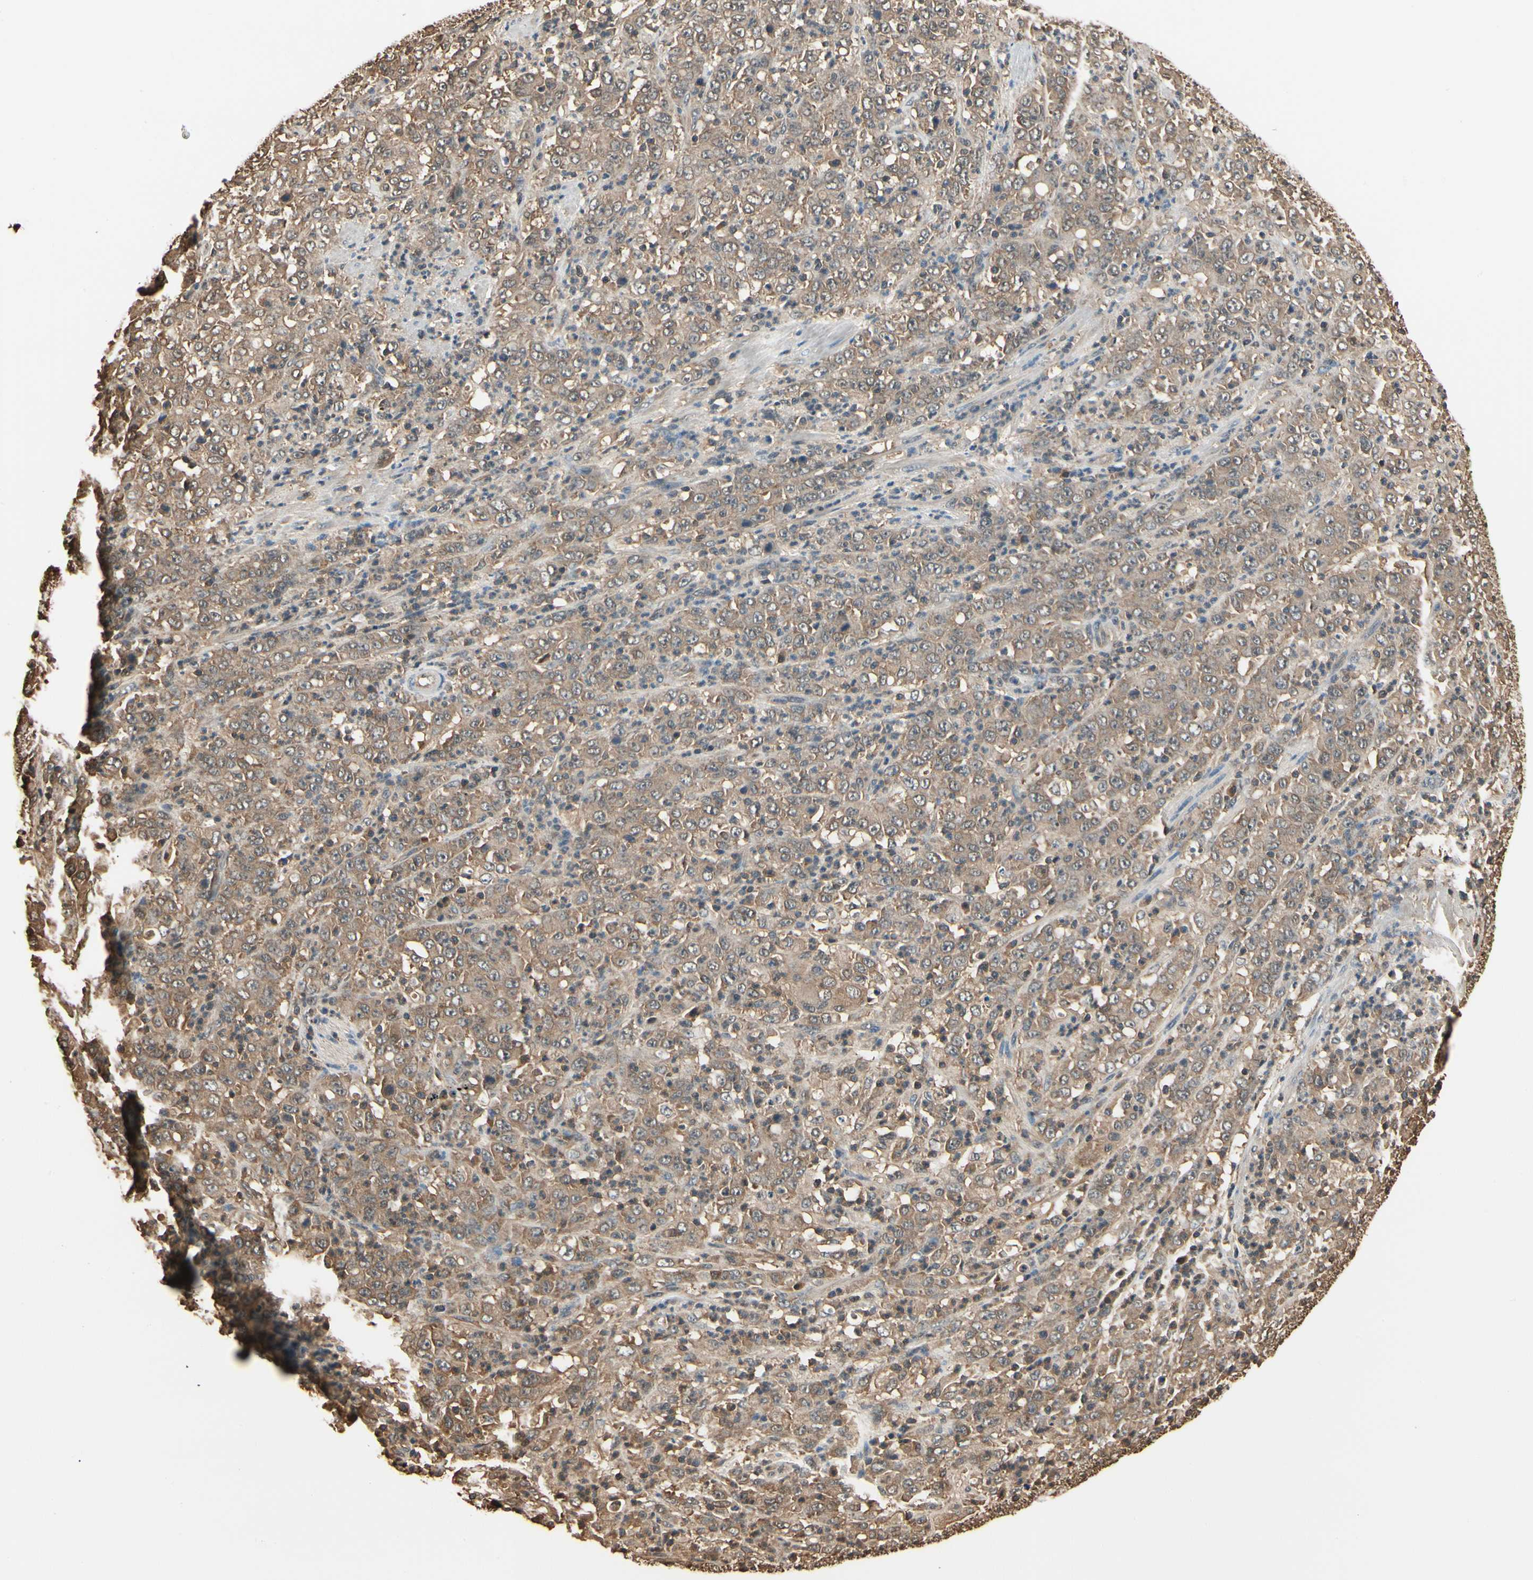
{"staining": {"intensity": "weak", "quantity": ">75%", "location": "cytoplasmic/membranous"}, "tissue": "stomach cancer", "cell_type": "Tumor cells", "image_type": "cancer", "snomed": [{"axis": "morphology", "description": "Adenocarcinoma, NOS"}, {"axis": "topography", "description": "Stomach, lower"}], "caption": "Weak cytoplasmic/membranous protein staining is present in approximately >75% of tumor cells in stomach adenocarcinoma.", "gene": "YWHAE", "patient": {"sex": "female", "age": 71}}